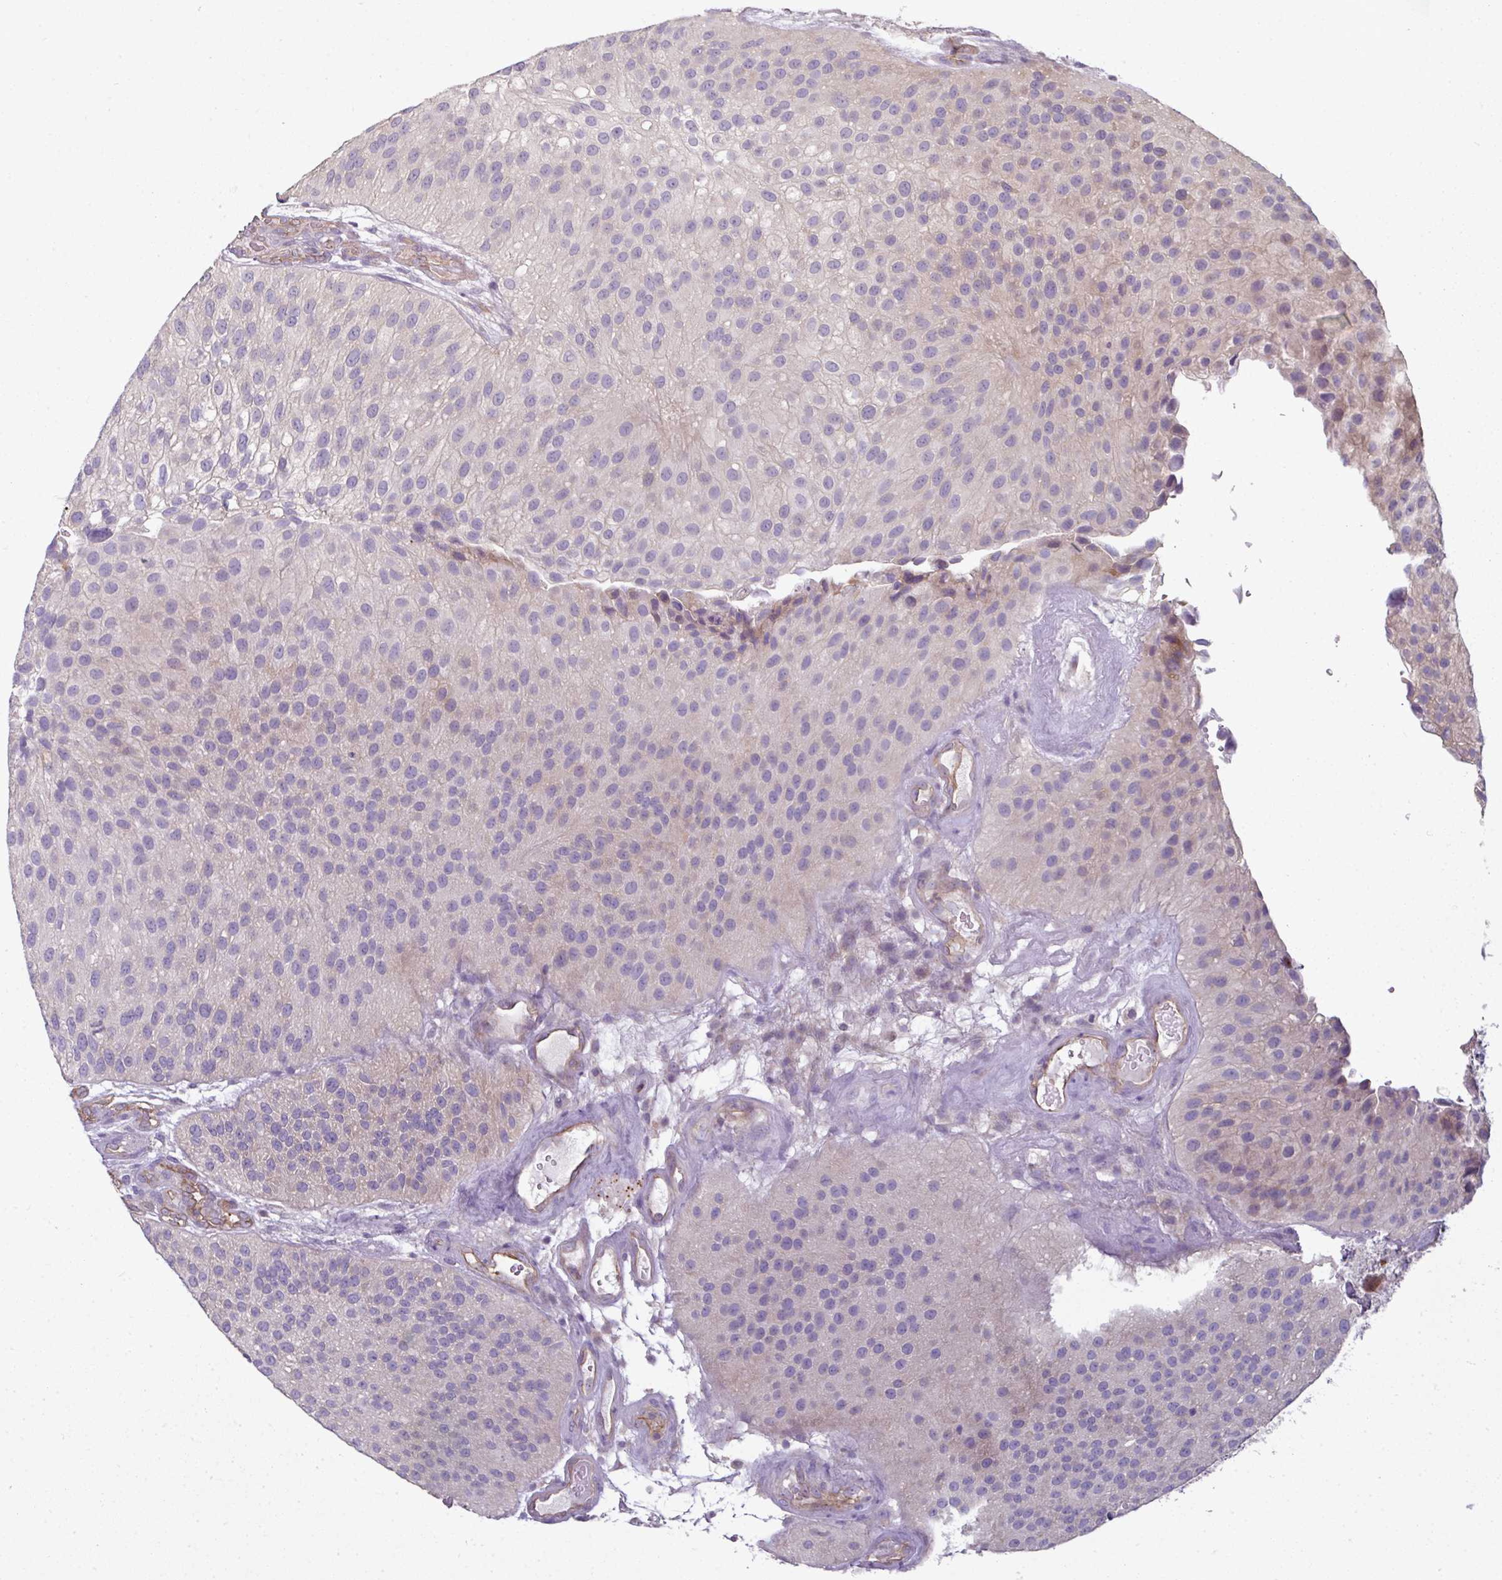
{"staining": {"intensity": "negative", "quantity": "none", "location": "none"}, "tissue": "urothelial cancer", "cell_type": "Tumor cells", "image_type": "cancer", "snomed": [{"axis": "morphology", "description": "Urothelial carcinoma, NOS"}, {"axis": "topography", "description": "Urinary bladder"}], "caption": "Histopathology image shows no significant protein positivity in tumor cells of urothelial cancer.", "gene": "C19orf33", "patient": {"sex": "male", "age": 87}}